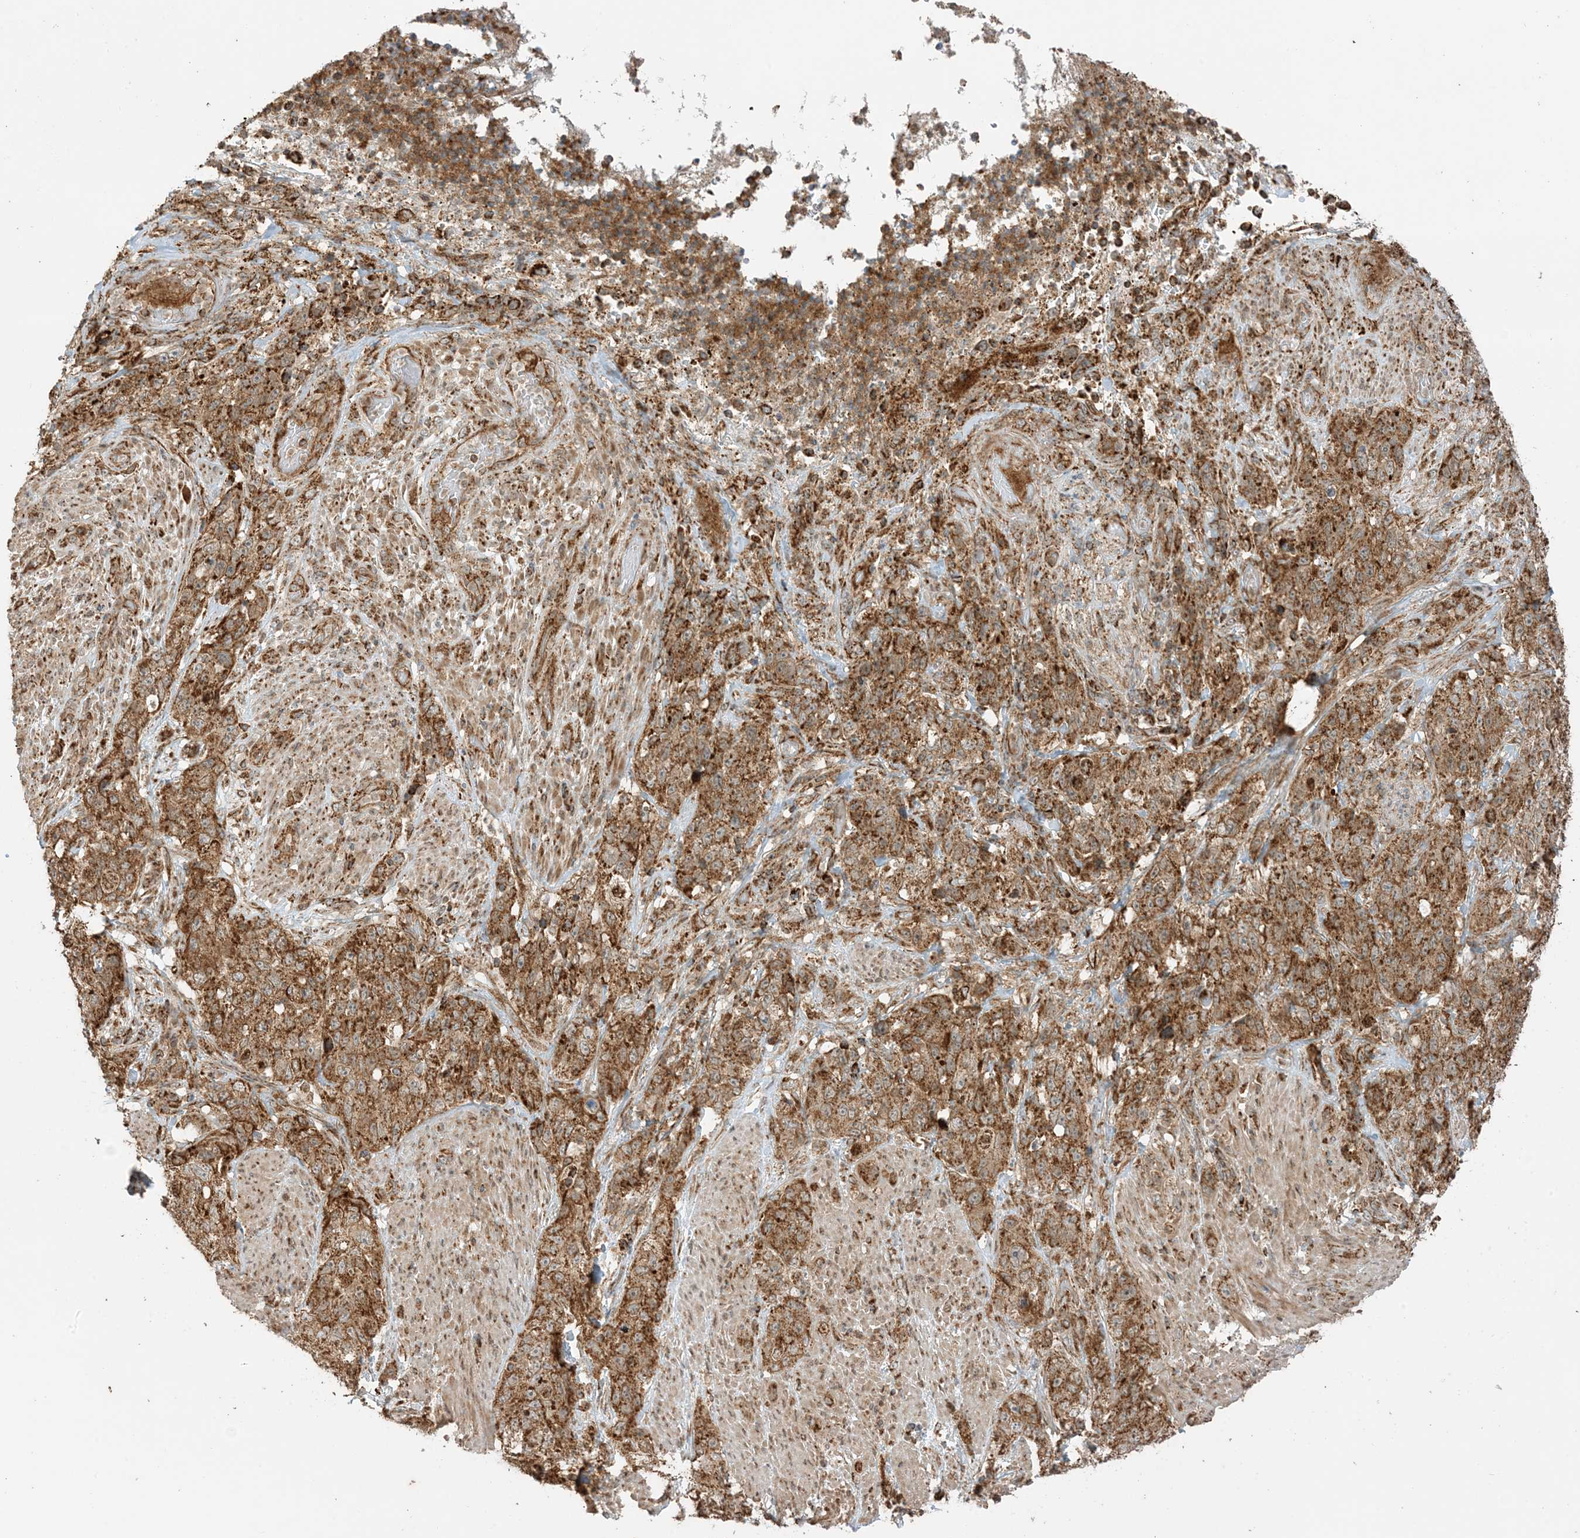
{"staining": {"intensity": "strong", "quantity": ">75%", "location": "cytoplasmic/membranous"}, "tissue": "stomach cancer", "cell_type": "Tumor cells", "image_type": "cancer", "snomed": [{"axis": "morphology", "description": "Adenocarcinoma, NOS"}, {"axis": "topography", "description": "Stomach"}], "caption": "Strong cytoplasmic/membranous protein expression is present in approximately >75% of tumor cells in stomach cancer (adenocarcinoma). The staining is performed using DAB brown chromogen to label protein expression. The nuclei are counter-stained blue using hematoxylin.", "gene": "N4BP3", "patient": {"sex": "male", "age": 48}}